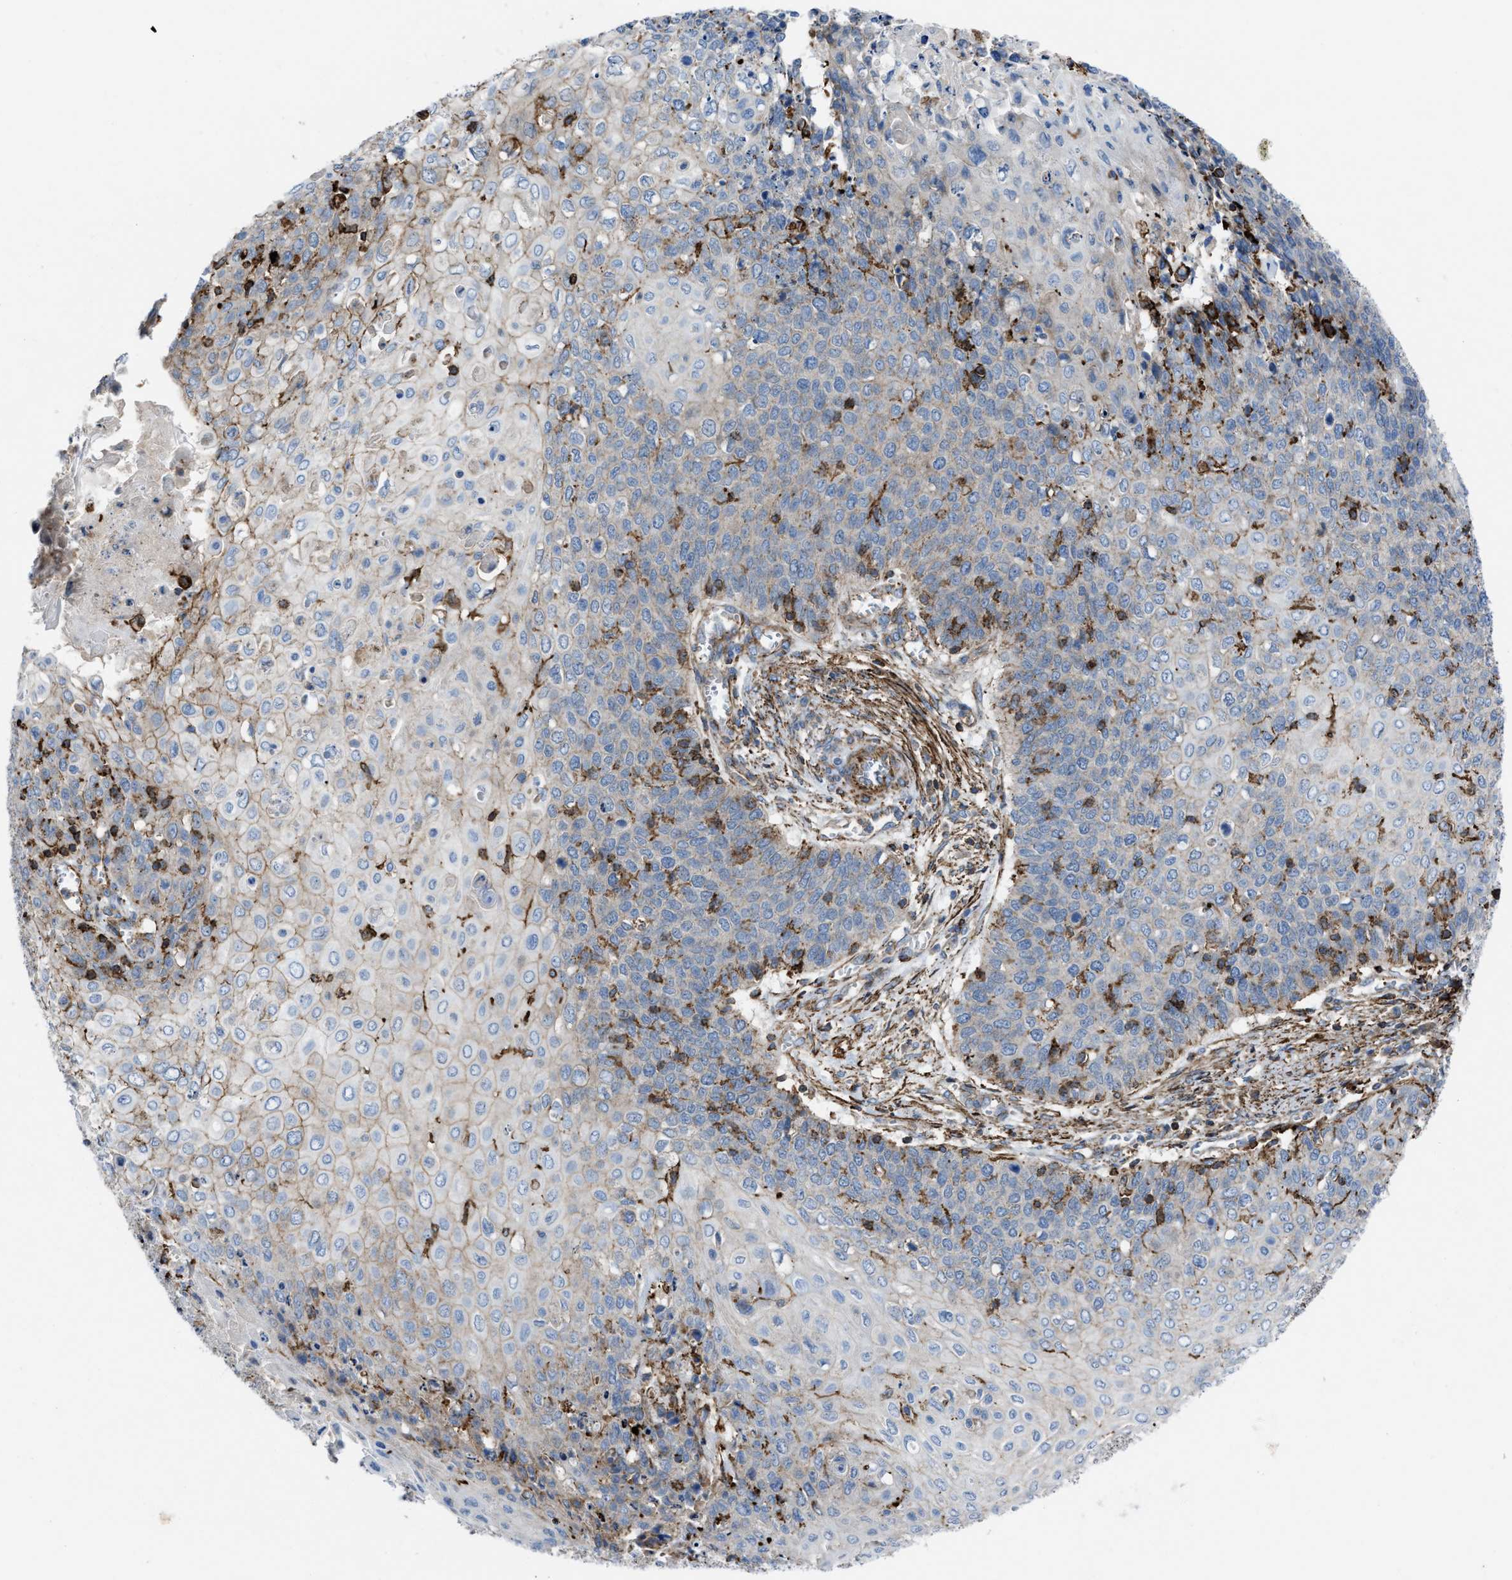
{"staining": {"intensity": "negative", "quantity": "none", "location": "none"}, "tissue": "cervical cancer", "cell_type": "Tumor cells", "image_type": "cancer", "snomed": [{"axis": "morphology", "description": "Squamous cell carcinoma, NOS"}, {"axis": "topography", "description": "Cervix"}], "caption": "This is an immunohistochemistry micrograph of human cervical squamous cell carcinoma. There is no positivity in tumor cells.", "gene": "AGPAT2", "patient": {"sex": "female", "age": 39}}